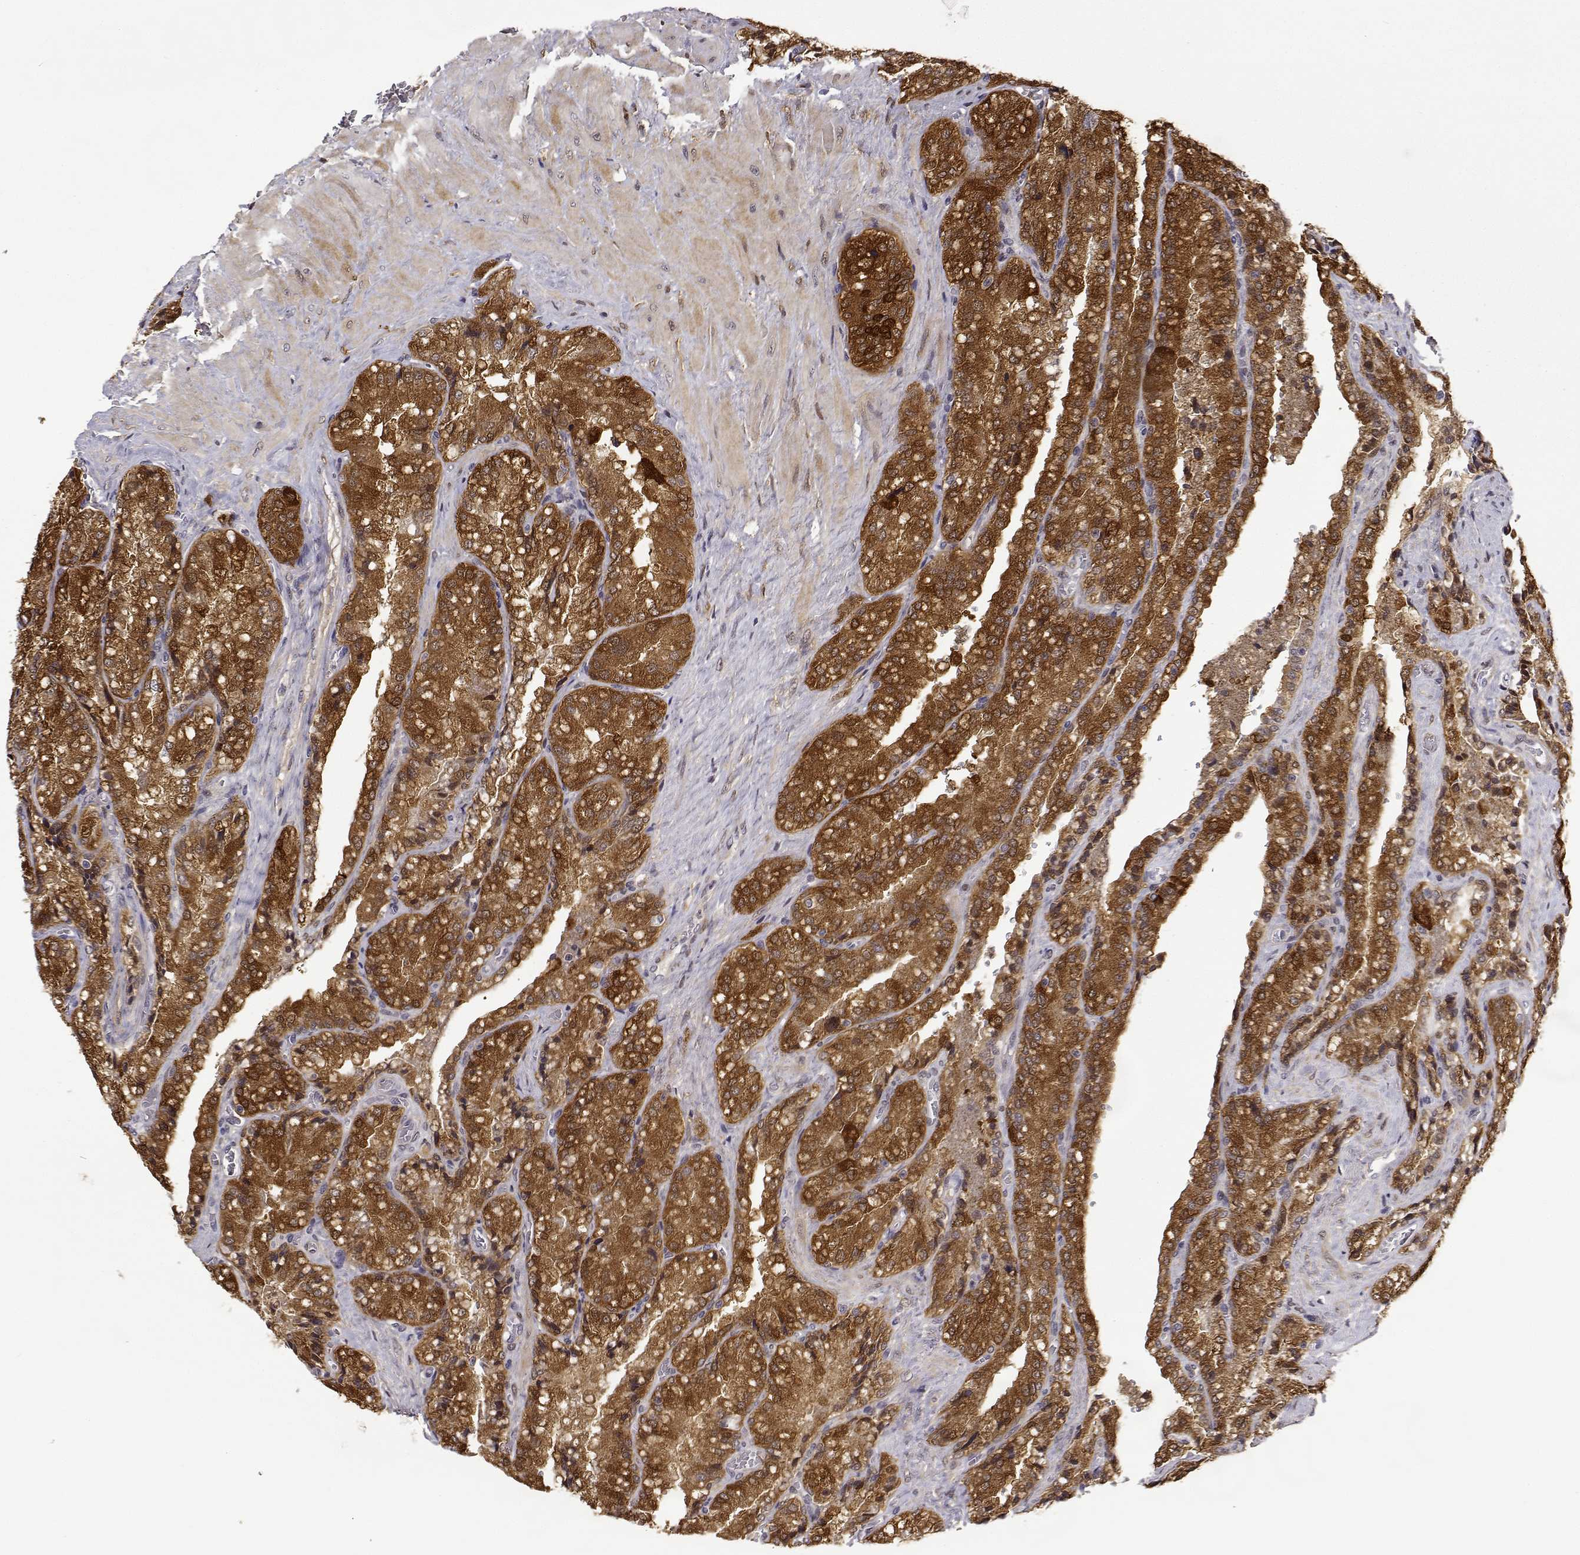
{"staining": {"intensity": "strong", "quantity": ">75%", "location": "cytoplasmic/membranous"}, "tissue": "seminal vesicle", "cell_type": "Glandular cells", "image_type": "normal", "snomed": [{"axis": "morphology", "description": "Normal tissue, NOS"}, {"axis": "topography", "description": "Seminal veicle"}], "caption": "Glandular cells demonstrate high levels of strong cytoplasmic/membranous expression in approximately >75% of cells in benign seminal vesicle.", "gene": "PHGDH", "patient": {"sex": "male", "age": 57}}